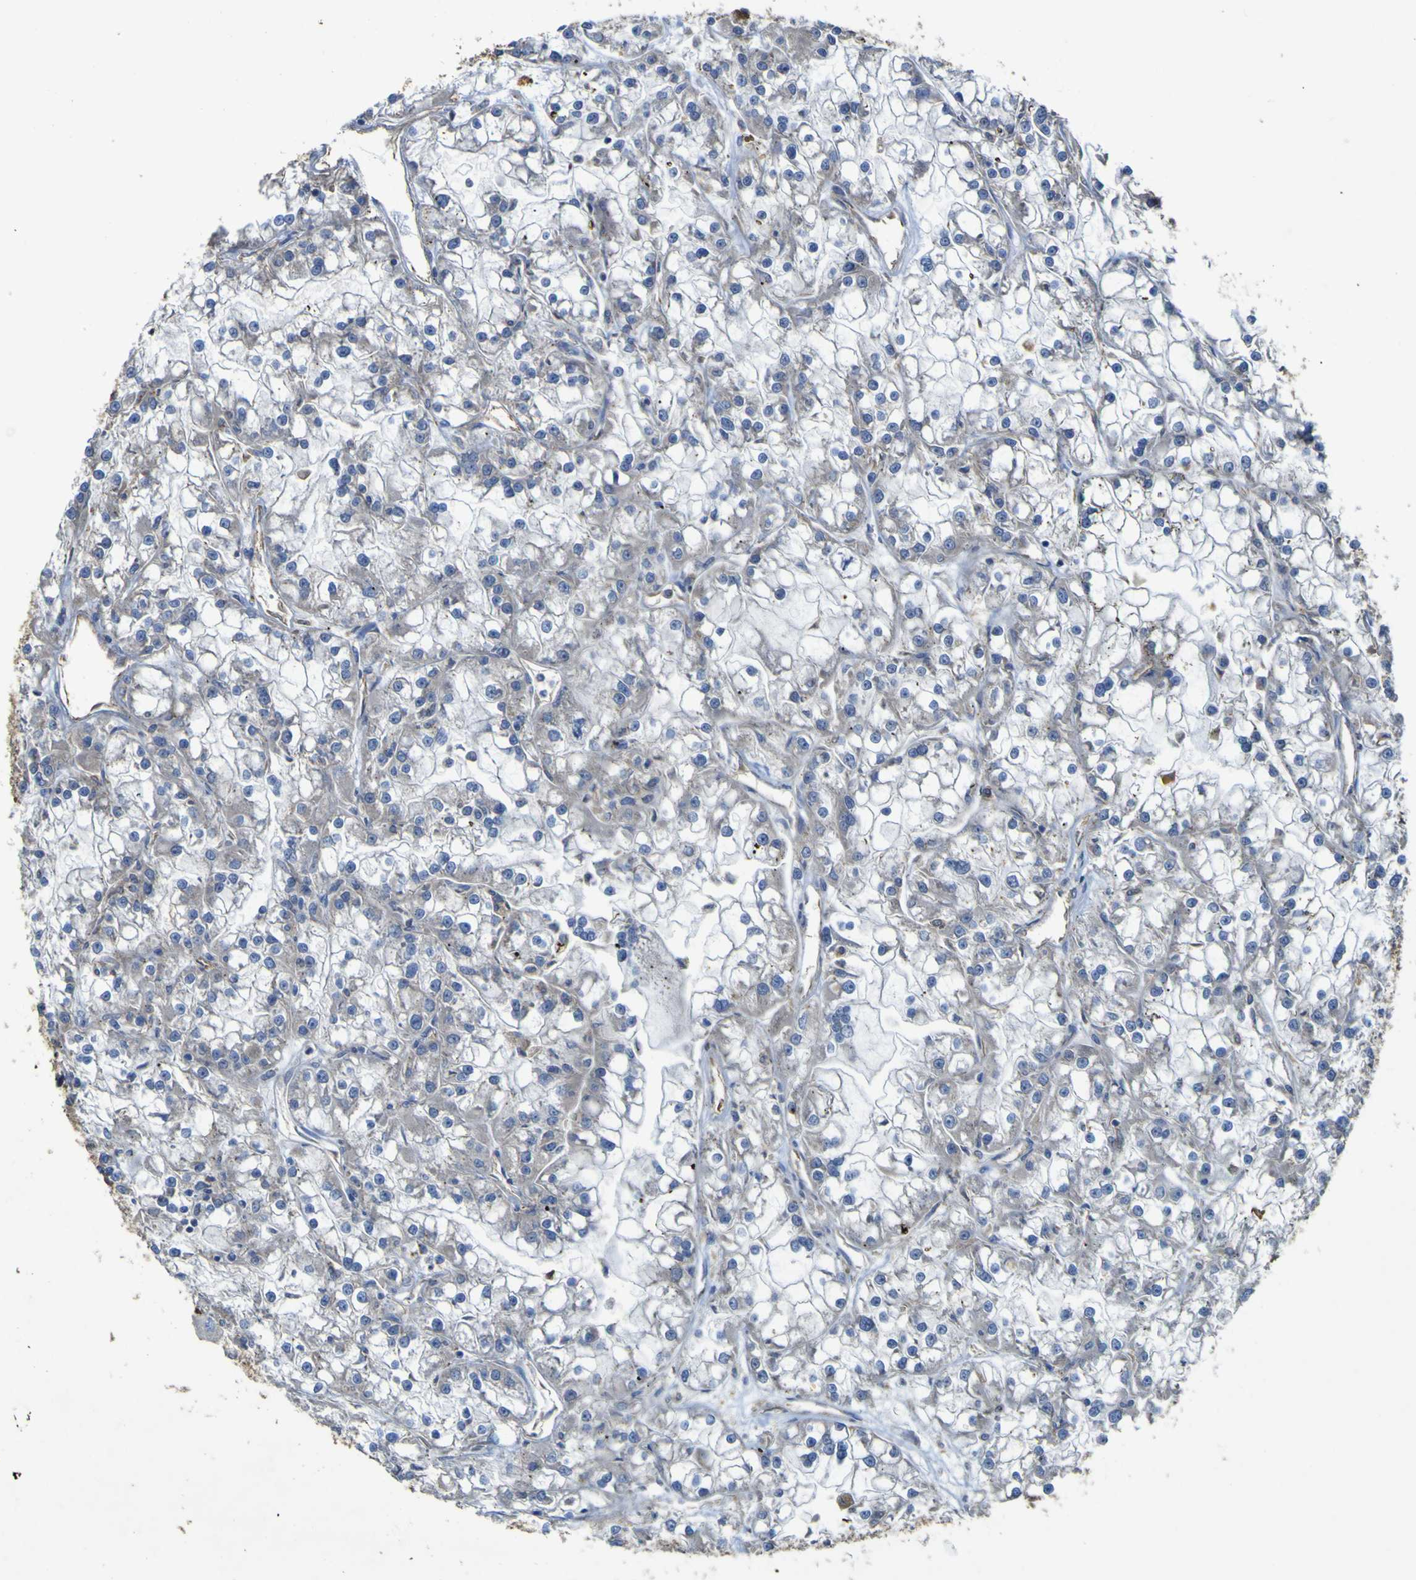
{"staining": {"intensity": "weak", "quantity": "<25%", "location": "cytoplasmic/membranous"}, "tissue": "renal cancer", "cell_type": "Tumor cells", "image_type": "cancer", "snomed": [{"axis": "morphology", "description": "Adenocarcinoma, NOS"}, {"axis": "topography", "description": "Kidney"}], "caption": "Immunohistochemistry (IHC) of adenocarcinoma (renal) demonstrates no expression in tumor cells.", "gene": "TNFSF15", "patient": {"sex": "female", "age": 52}}